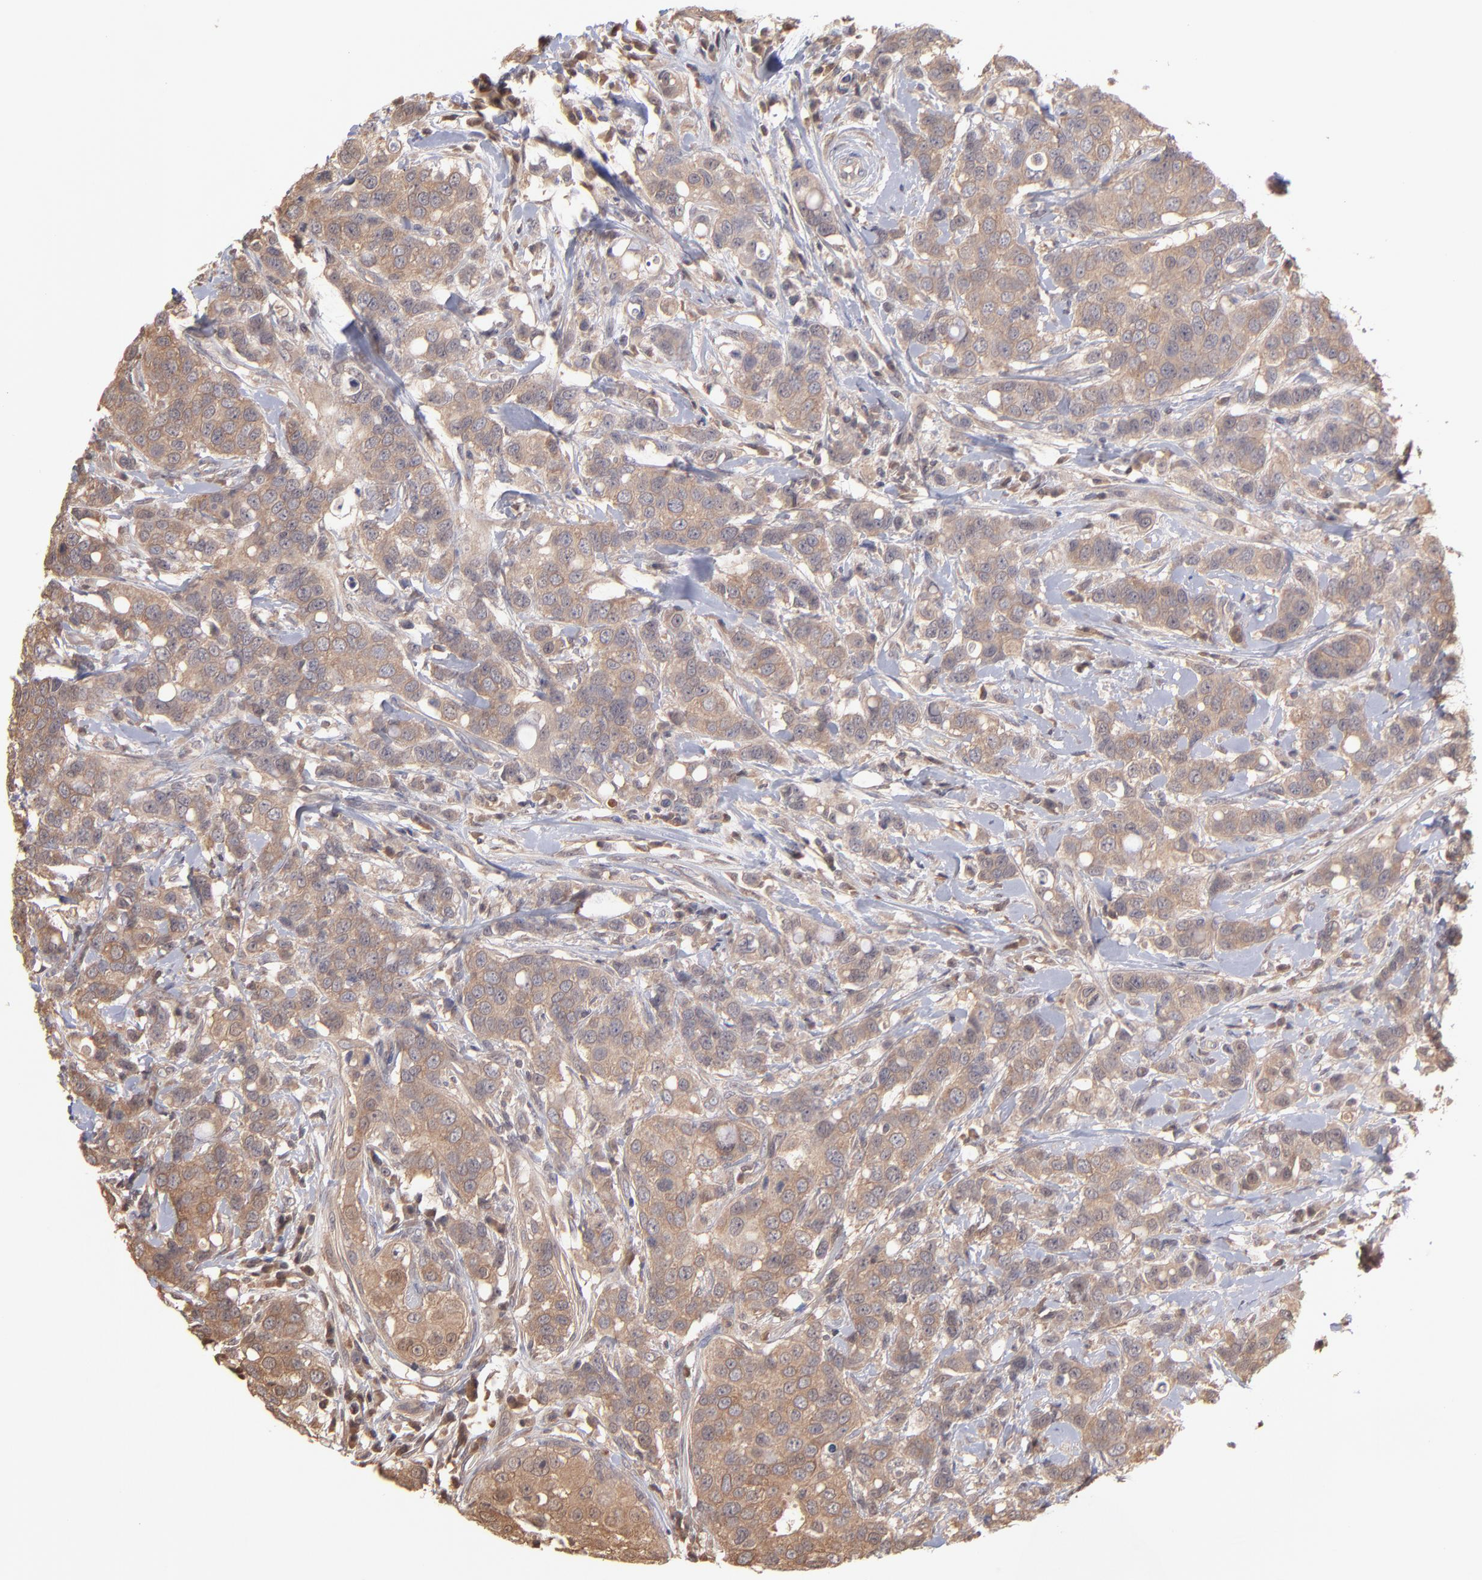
{"staining": {"intensity": "strong", "quantity": ">75%", "location": "cytoplasmic/membranous"}, "tissue": "breast cancer", "cell_type": "Tumor cells", "image_type": "cancer", "snomed": [{"axis": "morphology", "description": "Duct carcinoma"}, {"axis": "topography", "description": "Breast"}], "caption": "Strong cytoplasmic/membranous protein positivity is appreciated in about >75% of tumor cells in intraductal carcinoma (breast).", "gene": "MAP2K2", "patient": {"sex": "female", "age": 27}}